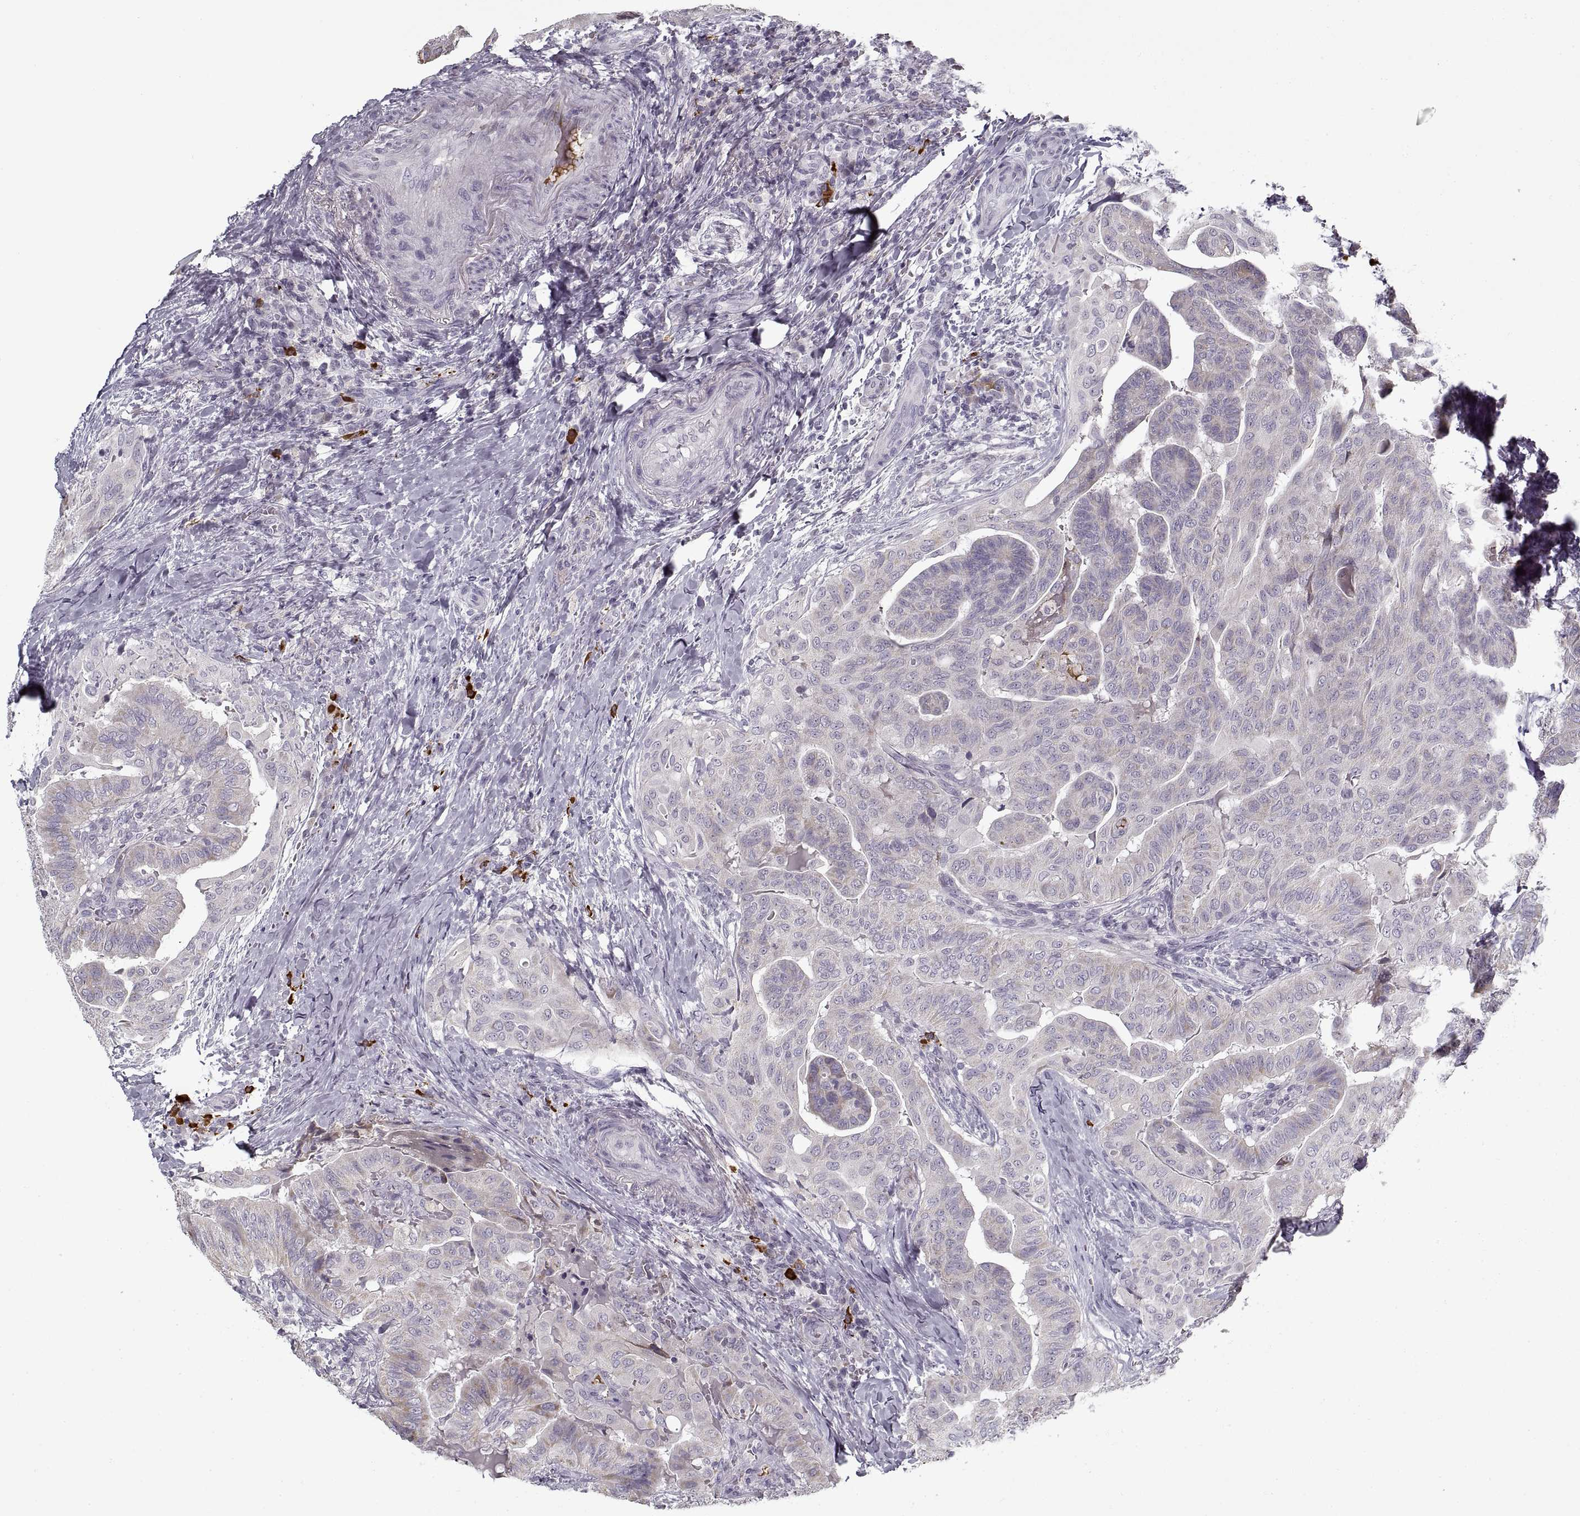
{"staining": {"intensity": "negative", "quantity": "none", "location": "none"}, "tissue": "thyroid cancer", "cell_type": "Tumor cells", "image_type": "cancer", "snomed": [{"axis": "morphology", "description": "Papillary adenocarcinoma, NOS"}, {"axis": "topography", "description": "Thyroid gland"}], "caption": "There is no significant staining in tumor cells of thyroid cancer.", "gene": "GAD2", "patient": {"sex": "female", "age": 68}}